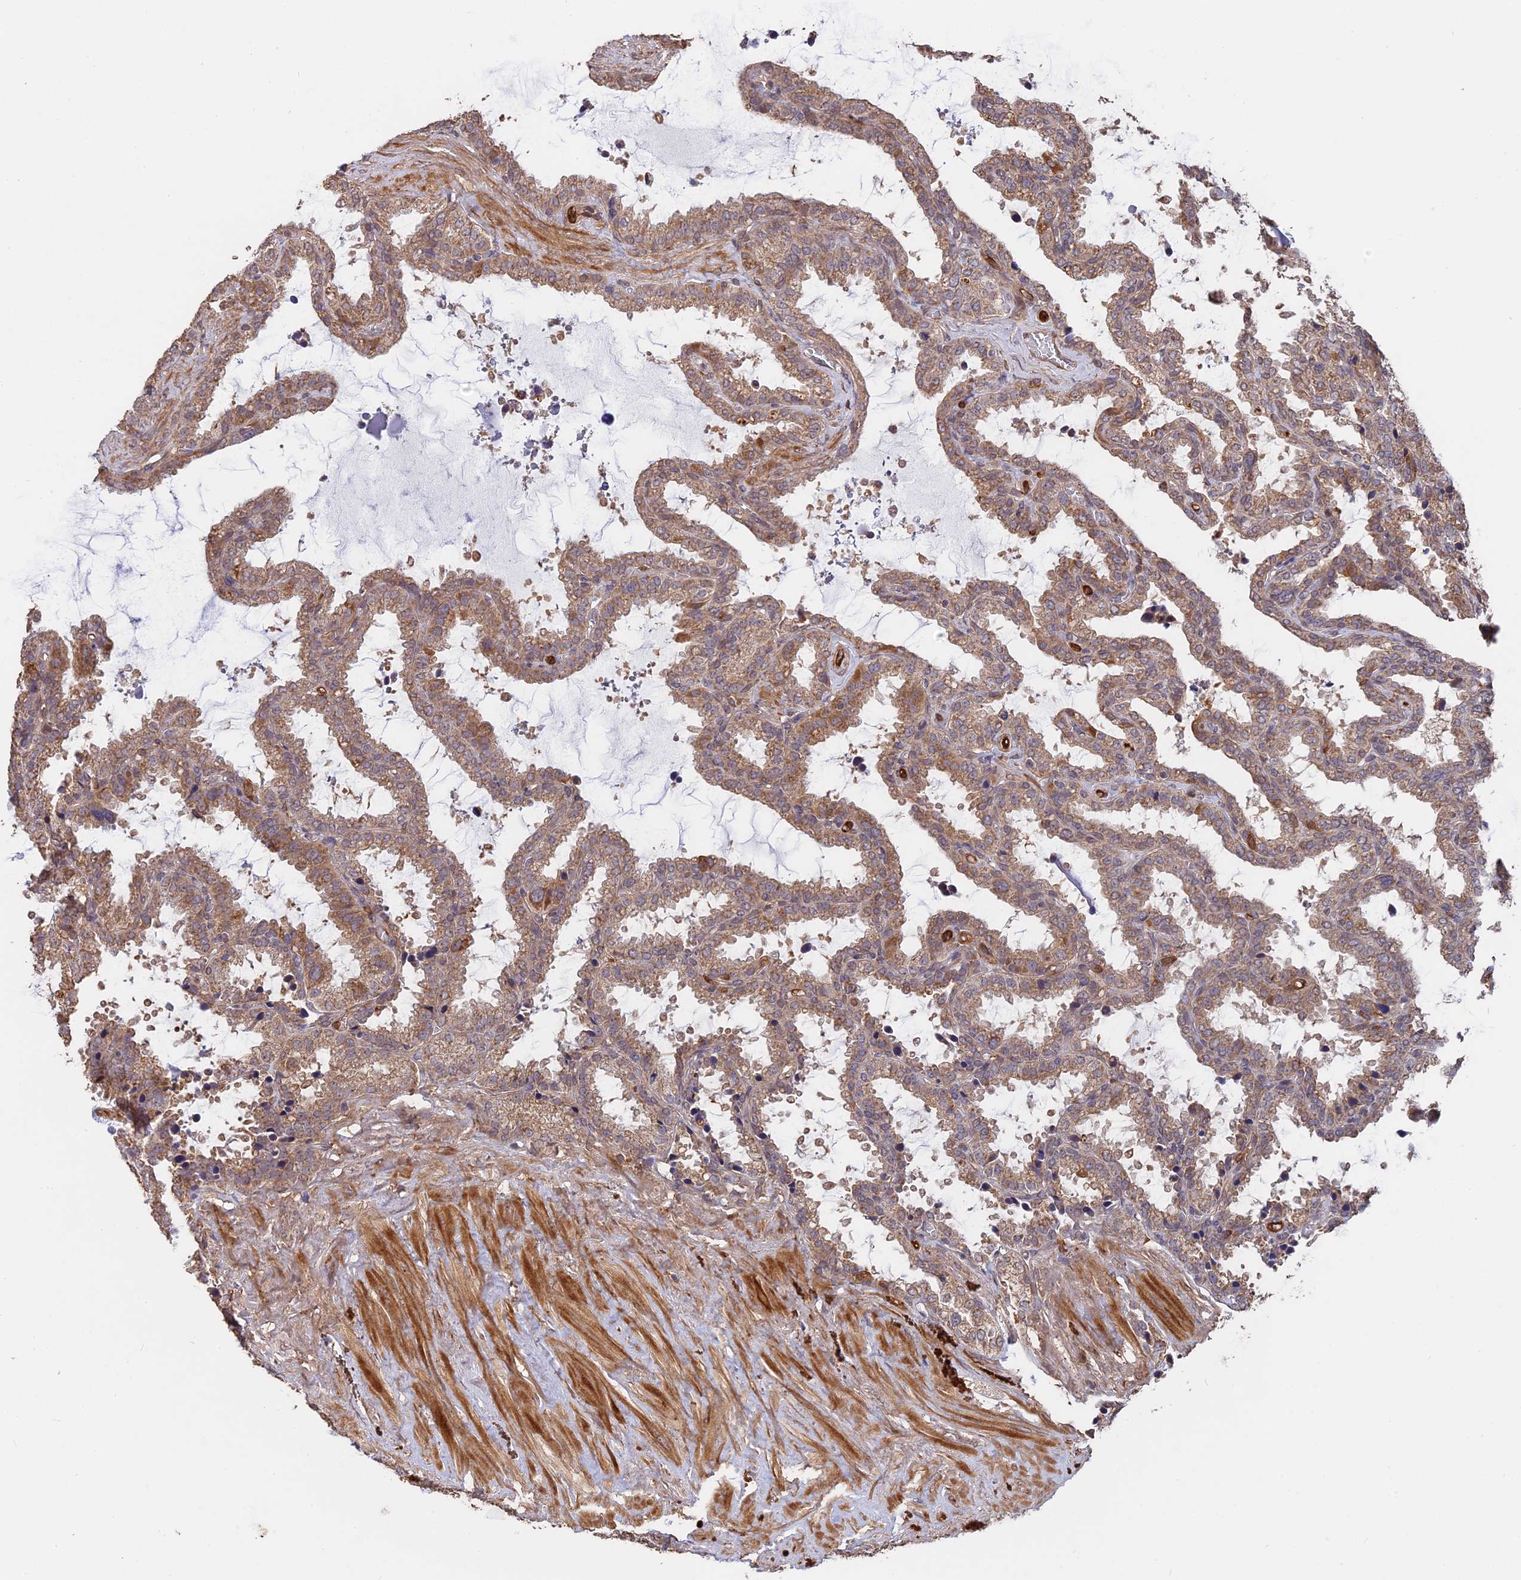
{"staining": {"intensity": "moderate", "quantity": "<25%", "location": "cytoplasmic/membranous"}, "tissue": "seminal vesicle", "cell_type": "Glandular cells", "image_type": "normal", "snomed": [{"axis": "morphology", "description": "Normal tissue, NOS"}, {"axis": "topography", "description": "Seminal veicle"}], "caption": "Protein staining exhibits moderate cytoplasmic/membranous staining in about <25% of glandular cells in unremarkable seminal vesicle.", "gene": "SAC3D1", "patient": {"sex": "male", "age": 46}}